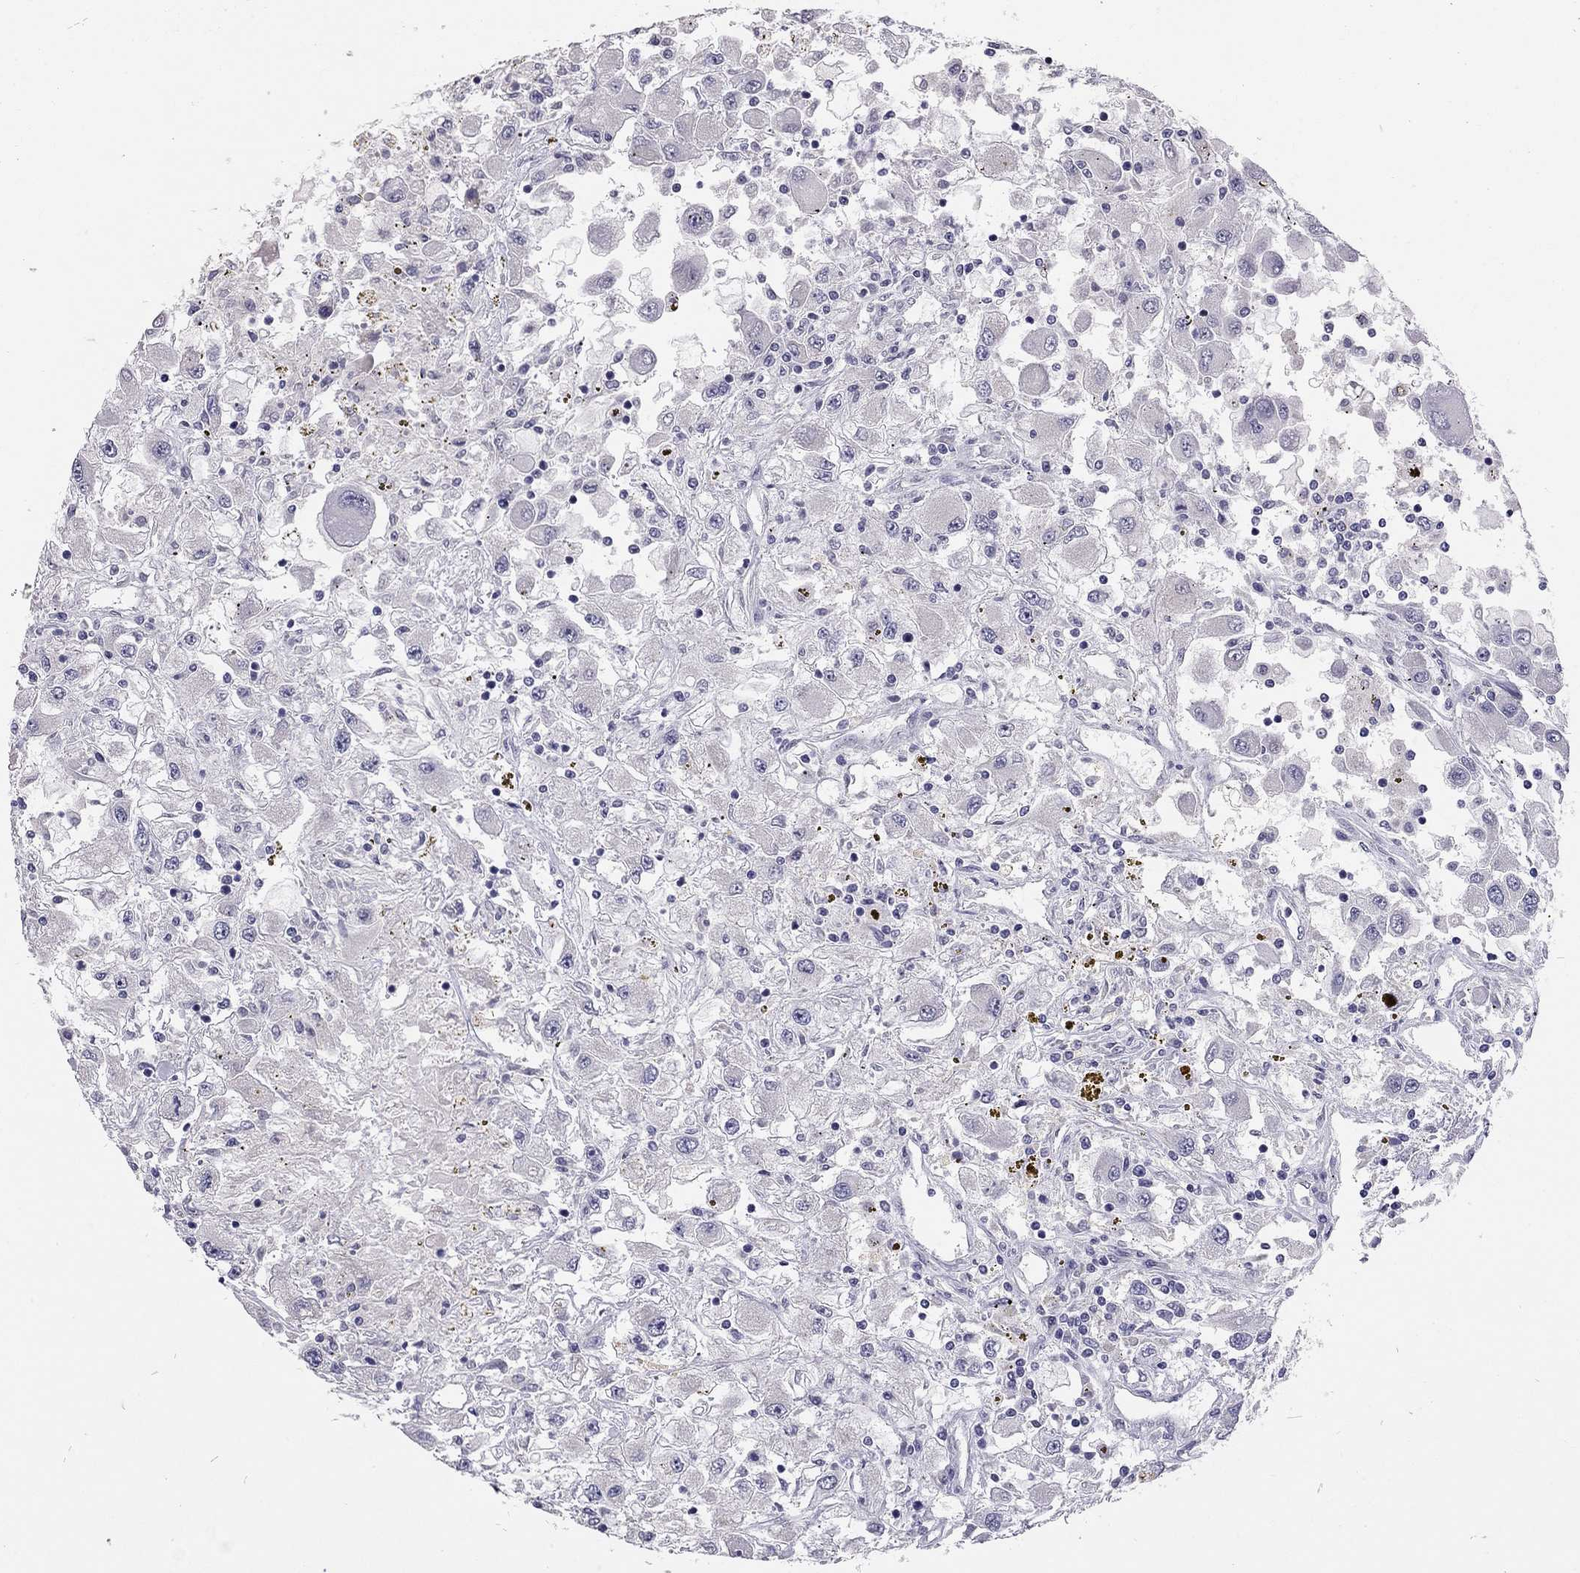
{"staining": {"intensity": "negative", "quantity": "none", "location": "none"}, "tissue": "renal cancer", "cell_type": "Tumor cells", "image_type": "cancer", "snomed": [{"axis": "morphology", "description": "Adenocarcinoma, NOS"}, {"axis": "topography", "description": "Kidney"}], "caption": "DAB immunohistochemical staining of renal adenocarcinoma demonstrates no significant expression in tumor cells.", "gene": "SCARB1", "patient": {"sex": "female", "age": 67}}